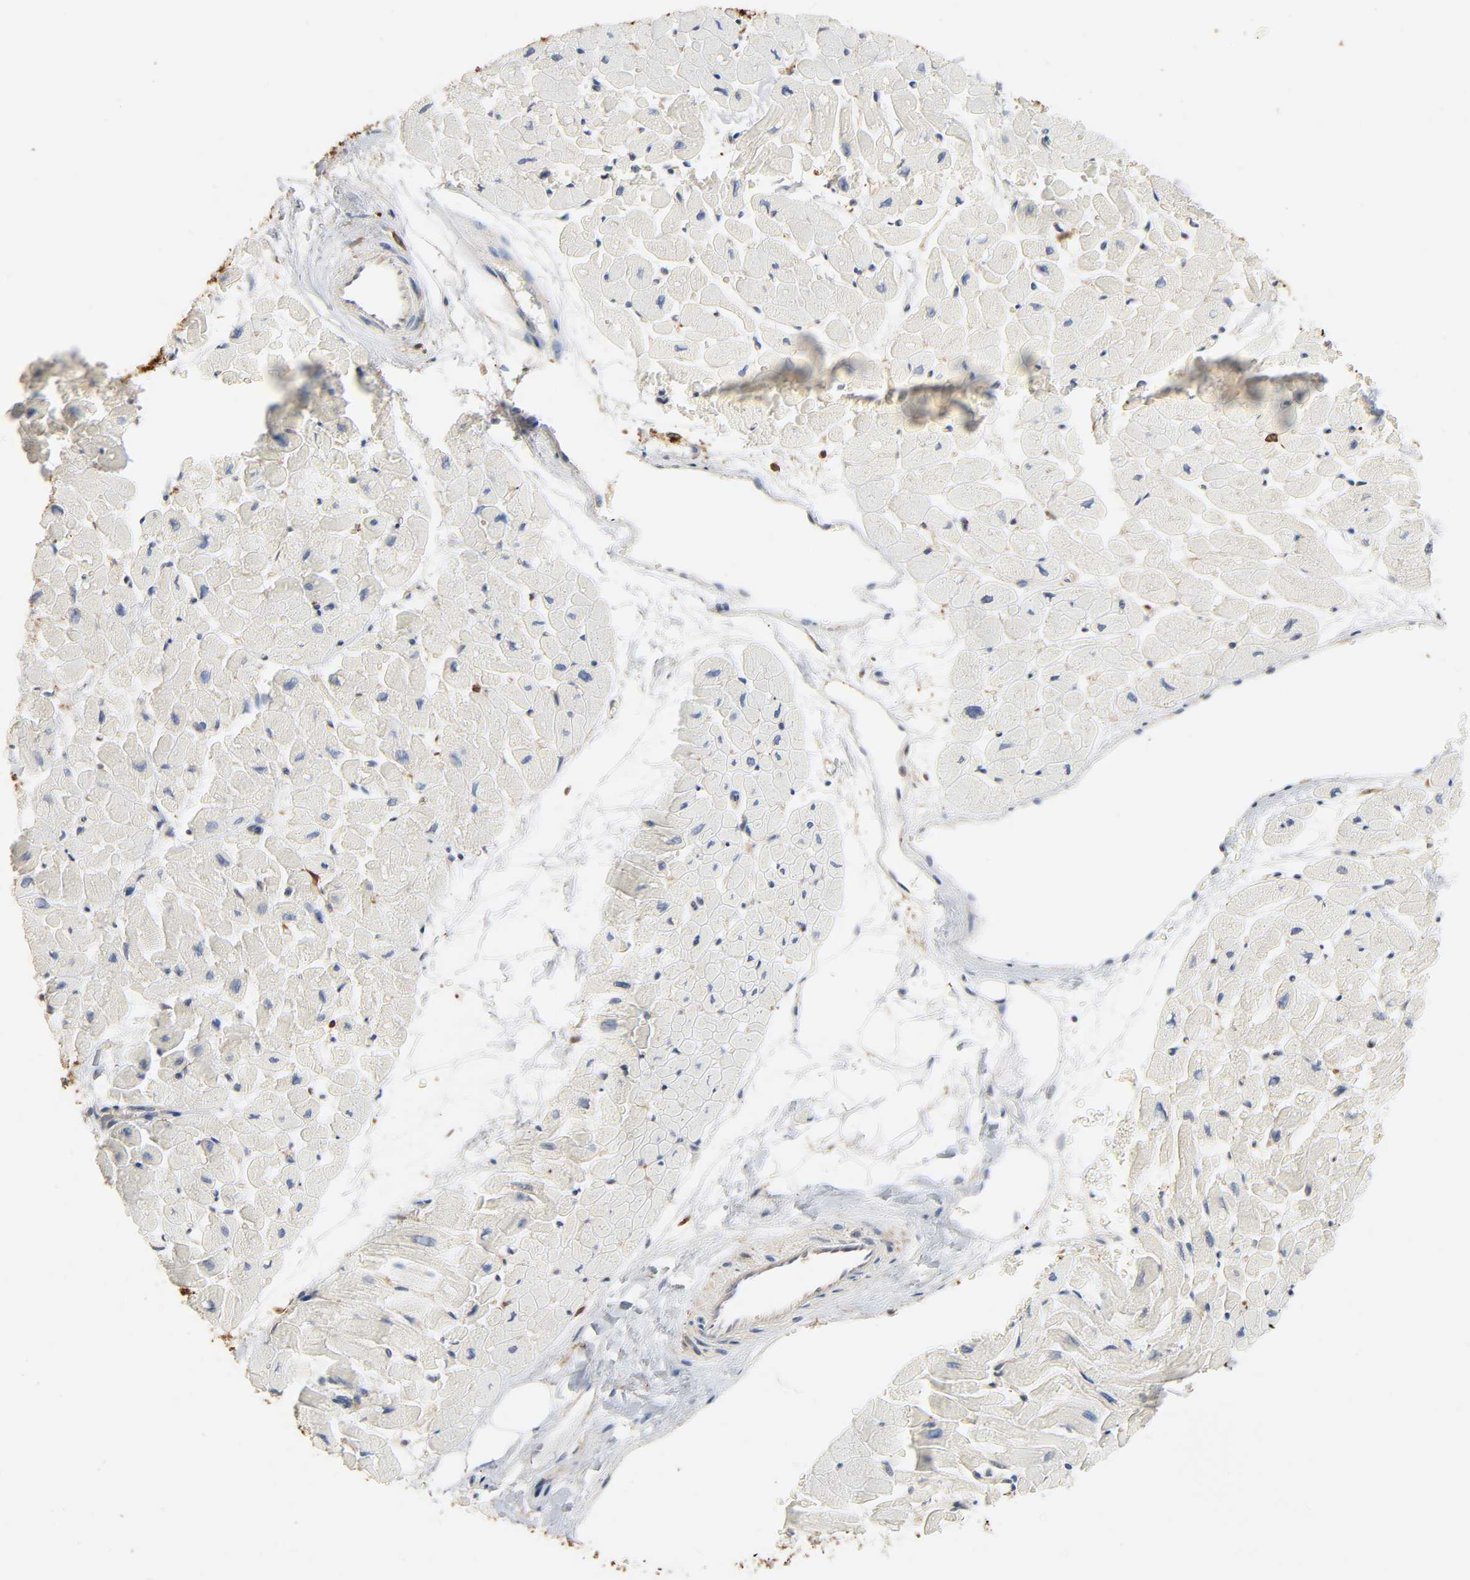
{"staining": {"intensity": "negative", "quantity": "none", "location": "none"}, "tissue": "heart muscle", "cell_type": "Cardiomyocytes", "image_type": "normal", "snomed": [{"axis": "morphology", "description": "Normal tissue, NOS"}, {"axis": "topography", "description": "Heart"}], "caption": "Micrograph shows no protein positivity in cardiomyocytes of unremarkable heart muscle.", "gene": "BIN1", "patient": {"sex": "male", "age": 45}}